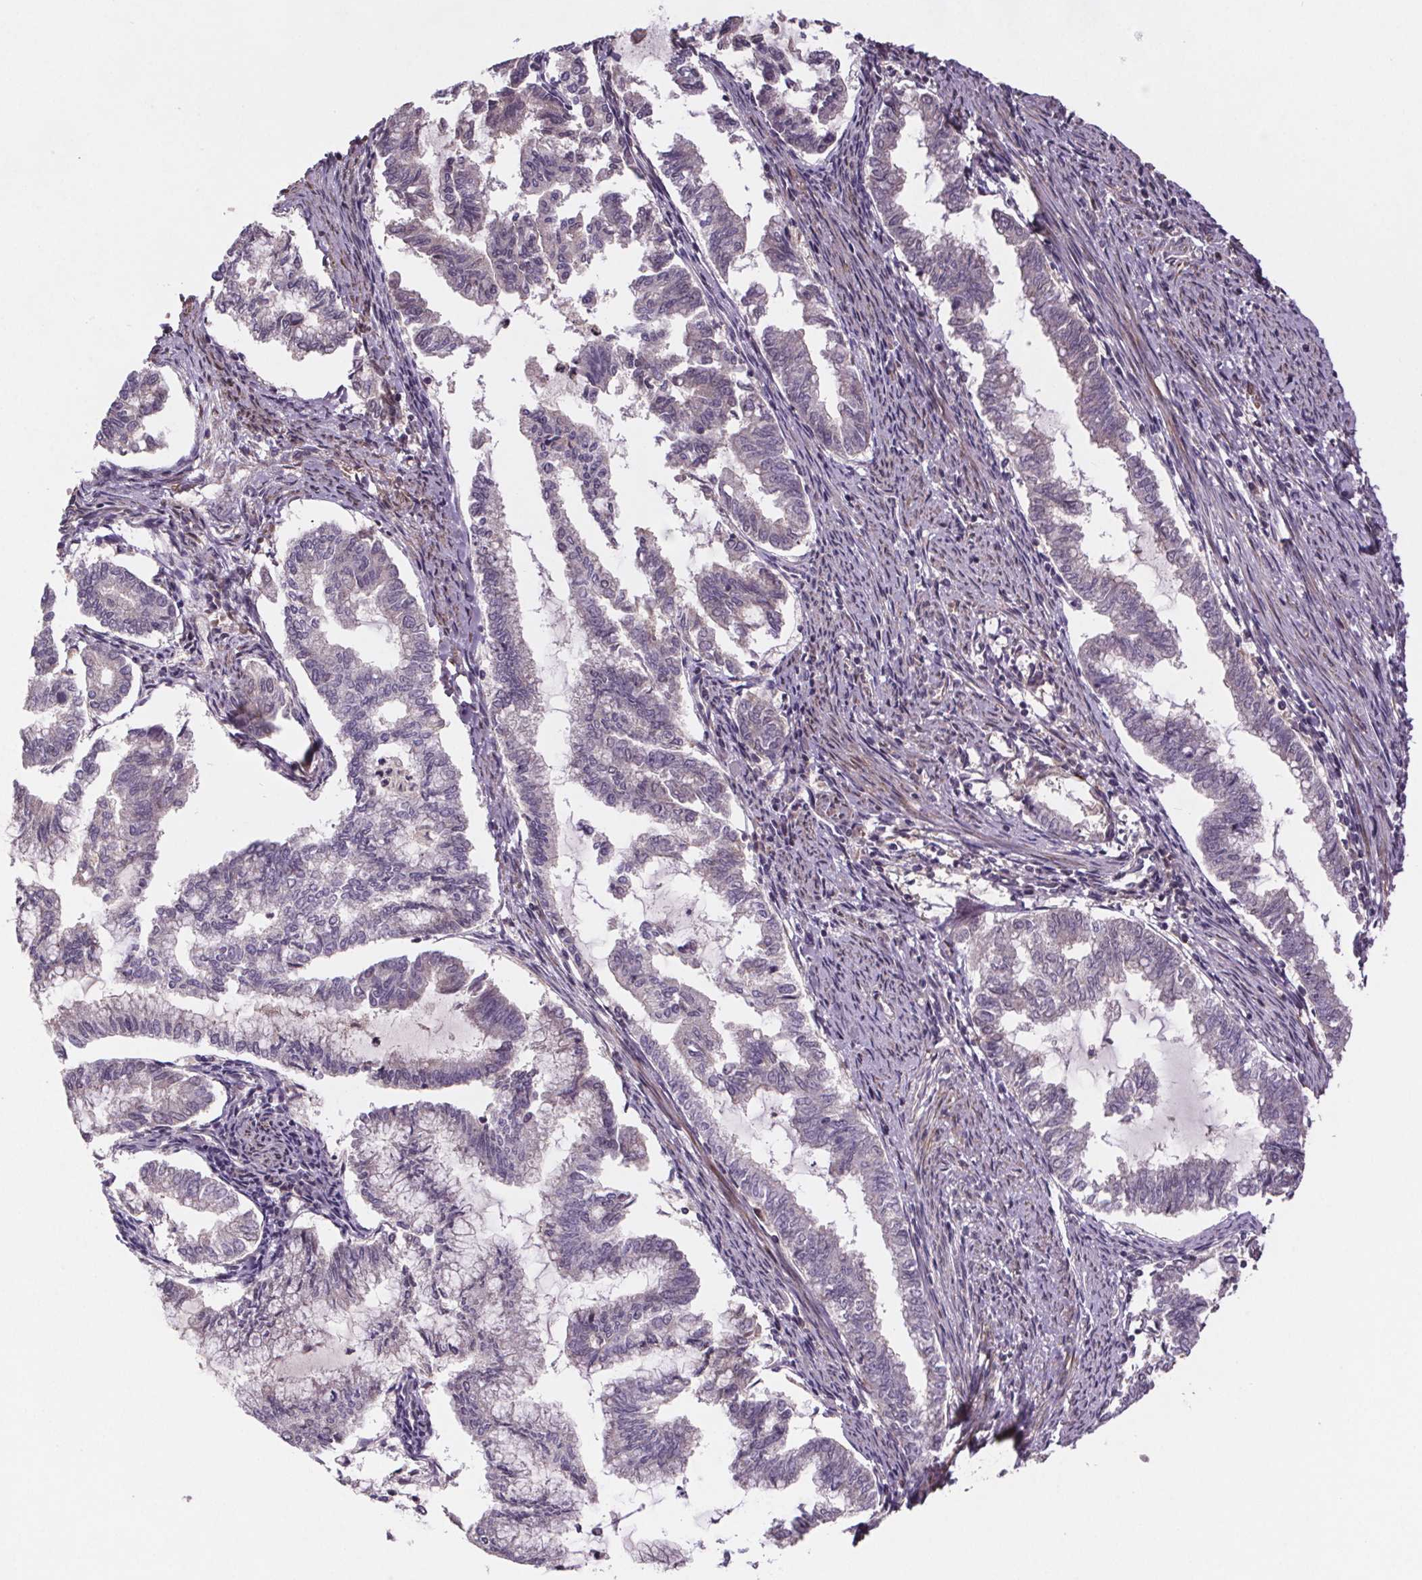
{"staining": {"intensity": "negative", "quantity": "none", "location": "none"}, "tissue": "endometrial cancer", "cell_type": "Tumor cells", "image_type": "cancer", "snomed": [{"axis": "morphology", "description": "Adenocarcinoma, NOS"}, {"axis": "topography", "description": "Endometrium"}], "caption": "Human adenocarcinoma (endometrial) stained for a protein using immunohistochemistry (IHC) demonstrates no positivity in tumor cells.", "gene": "CLN3", "patient": {"sex": "female", "age": 79}}